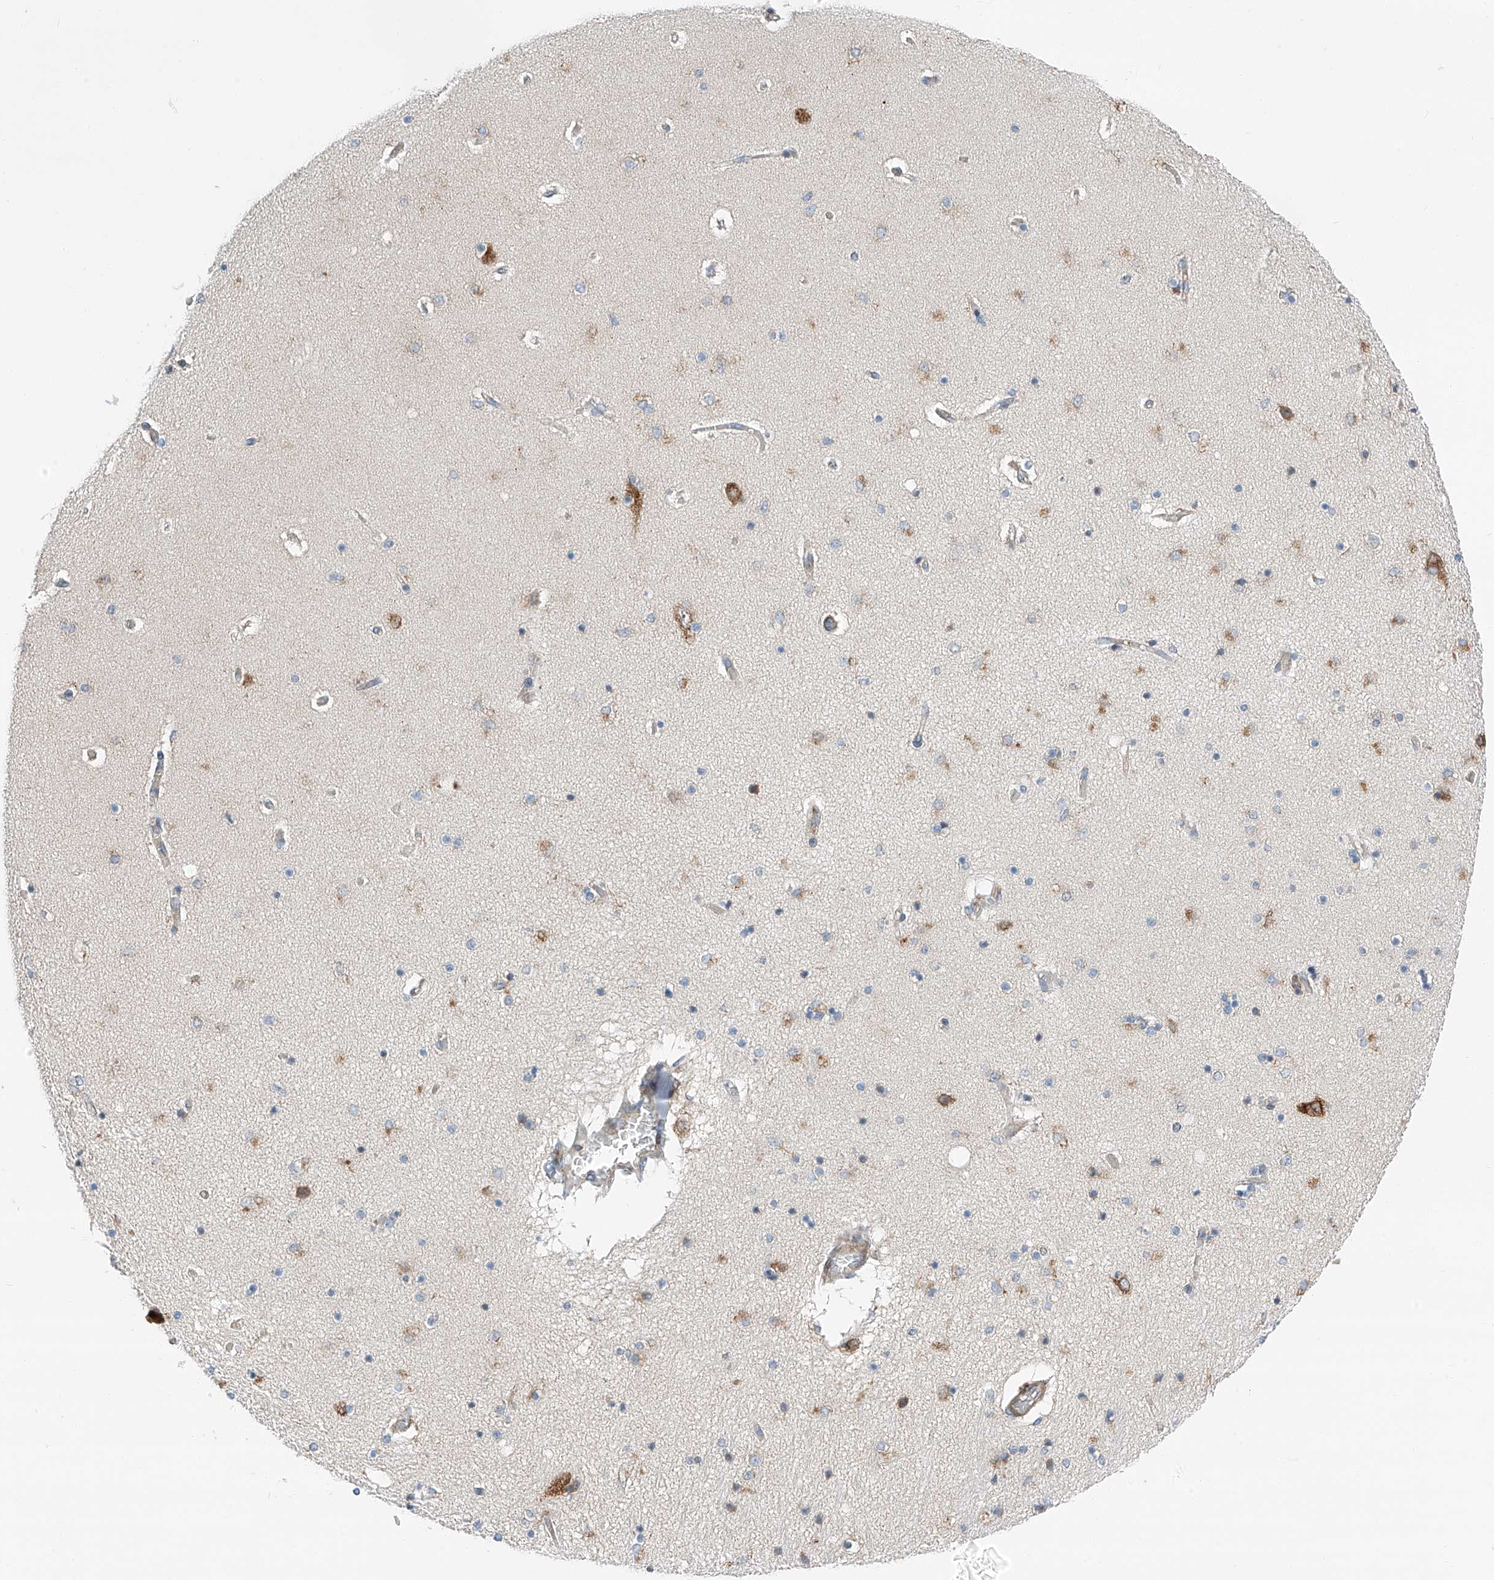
{"staining": {"intensity": "weak", "quantity": "<25%", "location": "cytoplasmic/membranous"}, "tissue": "hippocampus", "cell_type": "Glial cells", "image_type": "normal", "snomed": [{"axis": "morphology", "description": "Normal tissue, NOS"}, {"axis": "topography", "description": "Hippocampus"}], "caption": "Immunohistochemistry (IHC) image of unremarkable hippocampus stained for a protein (brown), which reveals no positivity in glial cells. (DAB (3,3'-diaminobenzidine) immunohistochemistry, high magnification).", "gene": "ZC3H15", "patient": {"sex": "female", "age": 54}}